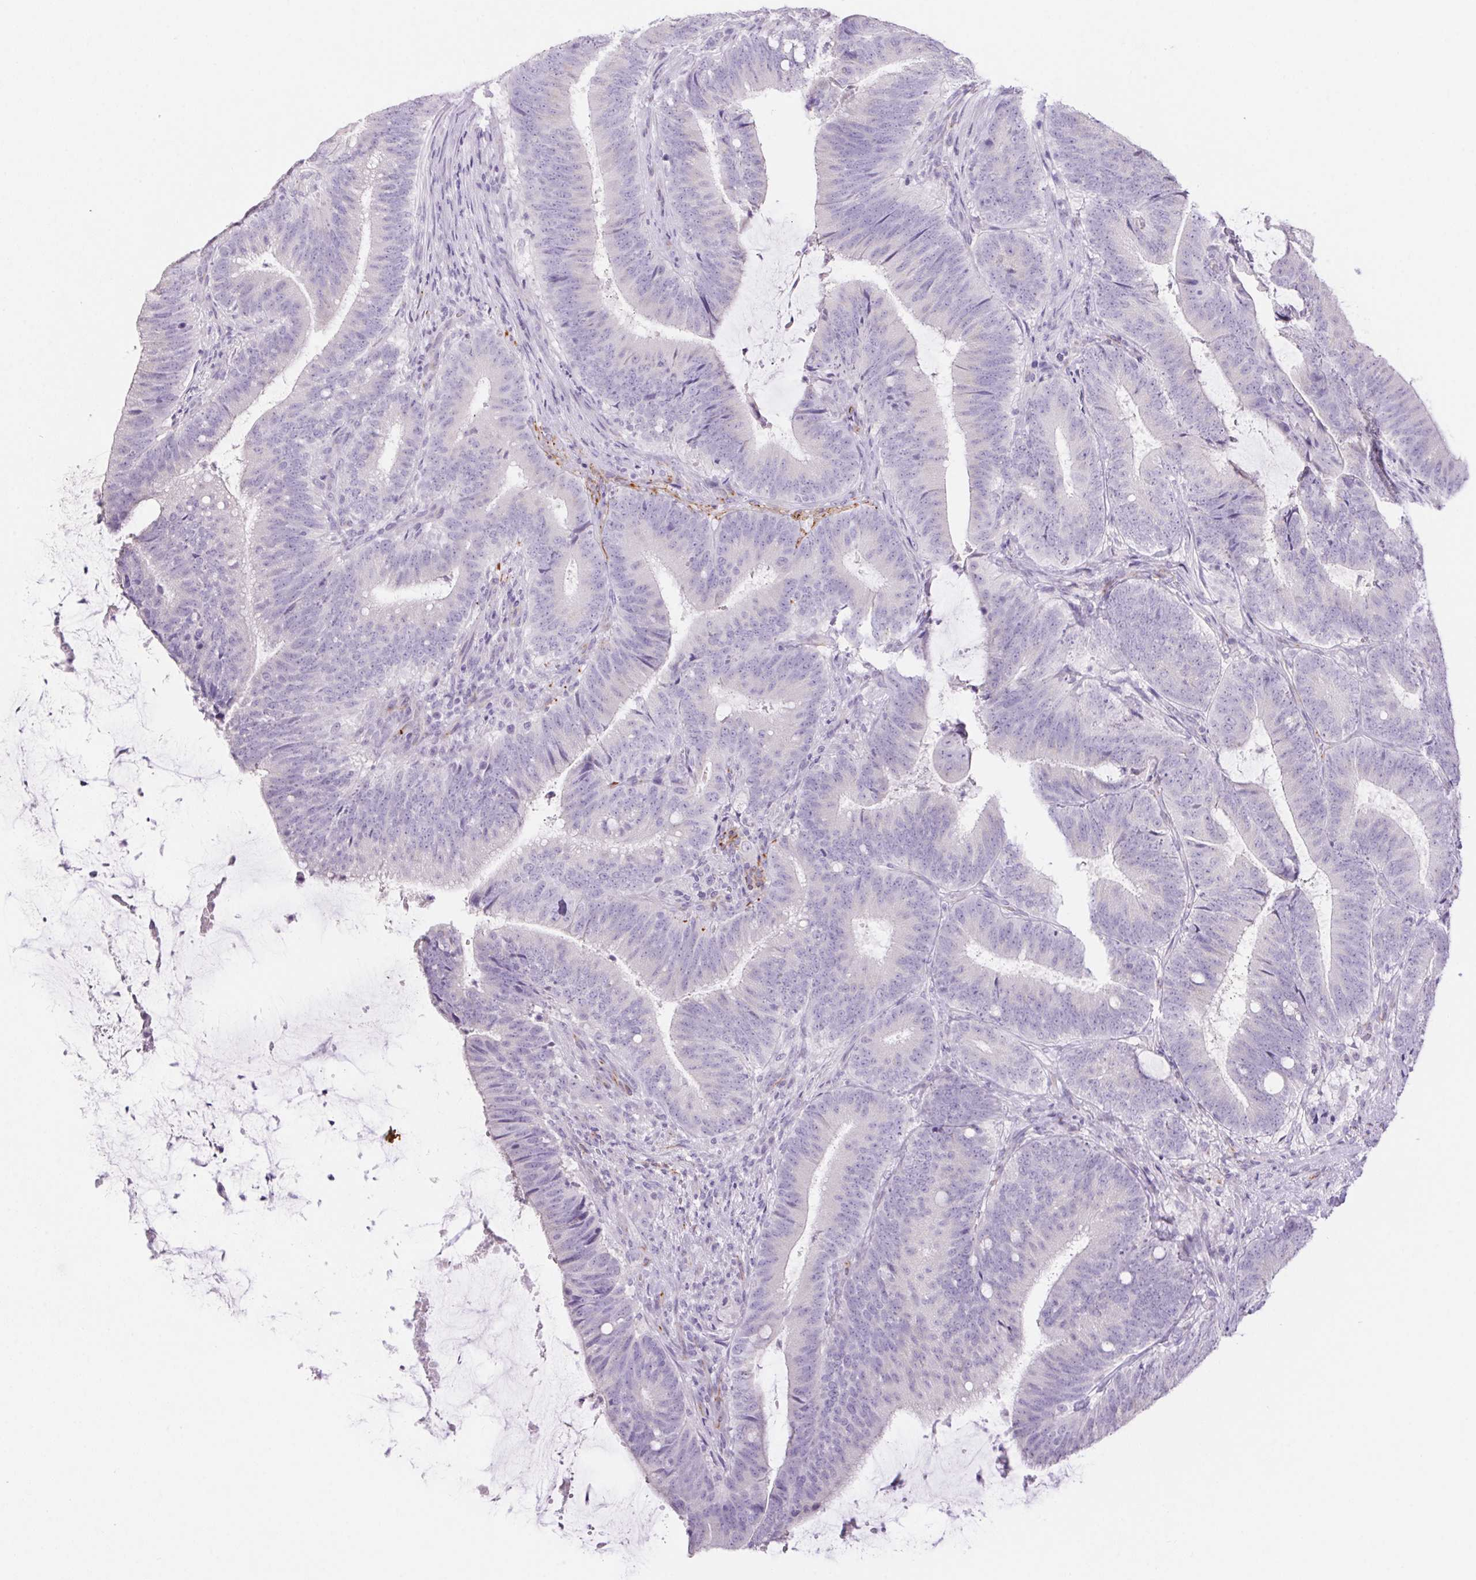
{"staining": {"intensity": "negative", "quantity": "none", "location": "none"}, "tissue": "colorectal cancer", "cell_type": "Tumor cells", "image_type": "cancer", "snomed": [{"axis": "morphology", "description": "Adenocarcinoma, NOS"}, {"axis": "topography", "description": "Colon"}], "caption": "Tumor cells are negative for brown protein staining in colorectal cancer (adenocarcinoma).", "gene": "ERP27", "patient": {"sex": "female", "age": 43}}